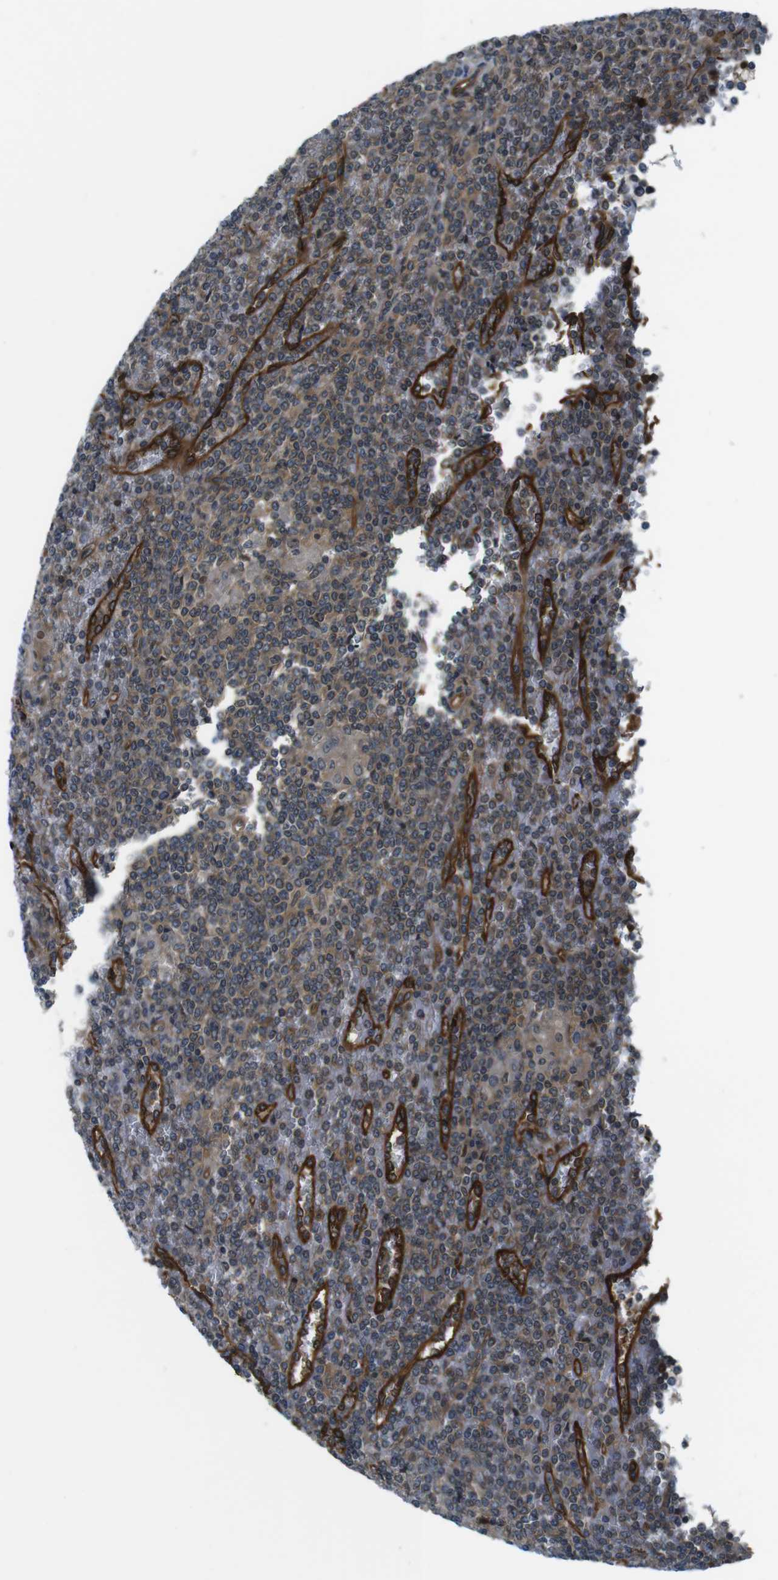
{"staining": {"intensity": "weak", "quantity": ">75%", "location": "cytoplasmic/membranous"}, "tissue": "lymphoma", "cell_type": "Tumor cells", "image_type": "cancer", "snomed": [{"axis": "morphology", "description": "Malignant lymphoma, non-Hodgkin's type, Low grade"}, {"axis": "topography", "description": "Spleen"}], "caption": "Human lymphoma stained with a brown dye shows weak cytoplasmic/membranous positive expression in approximately >75% of tumor cells.", "gene": "TSC1", "patient": {"sex": "female", "age": 19}}